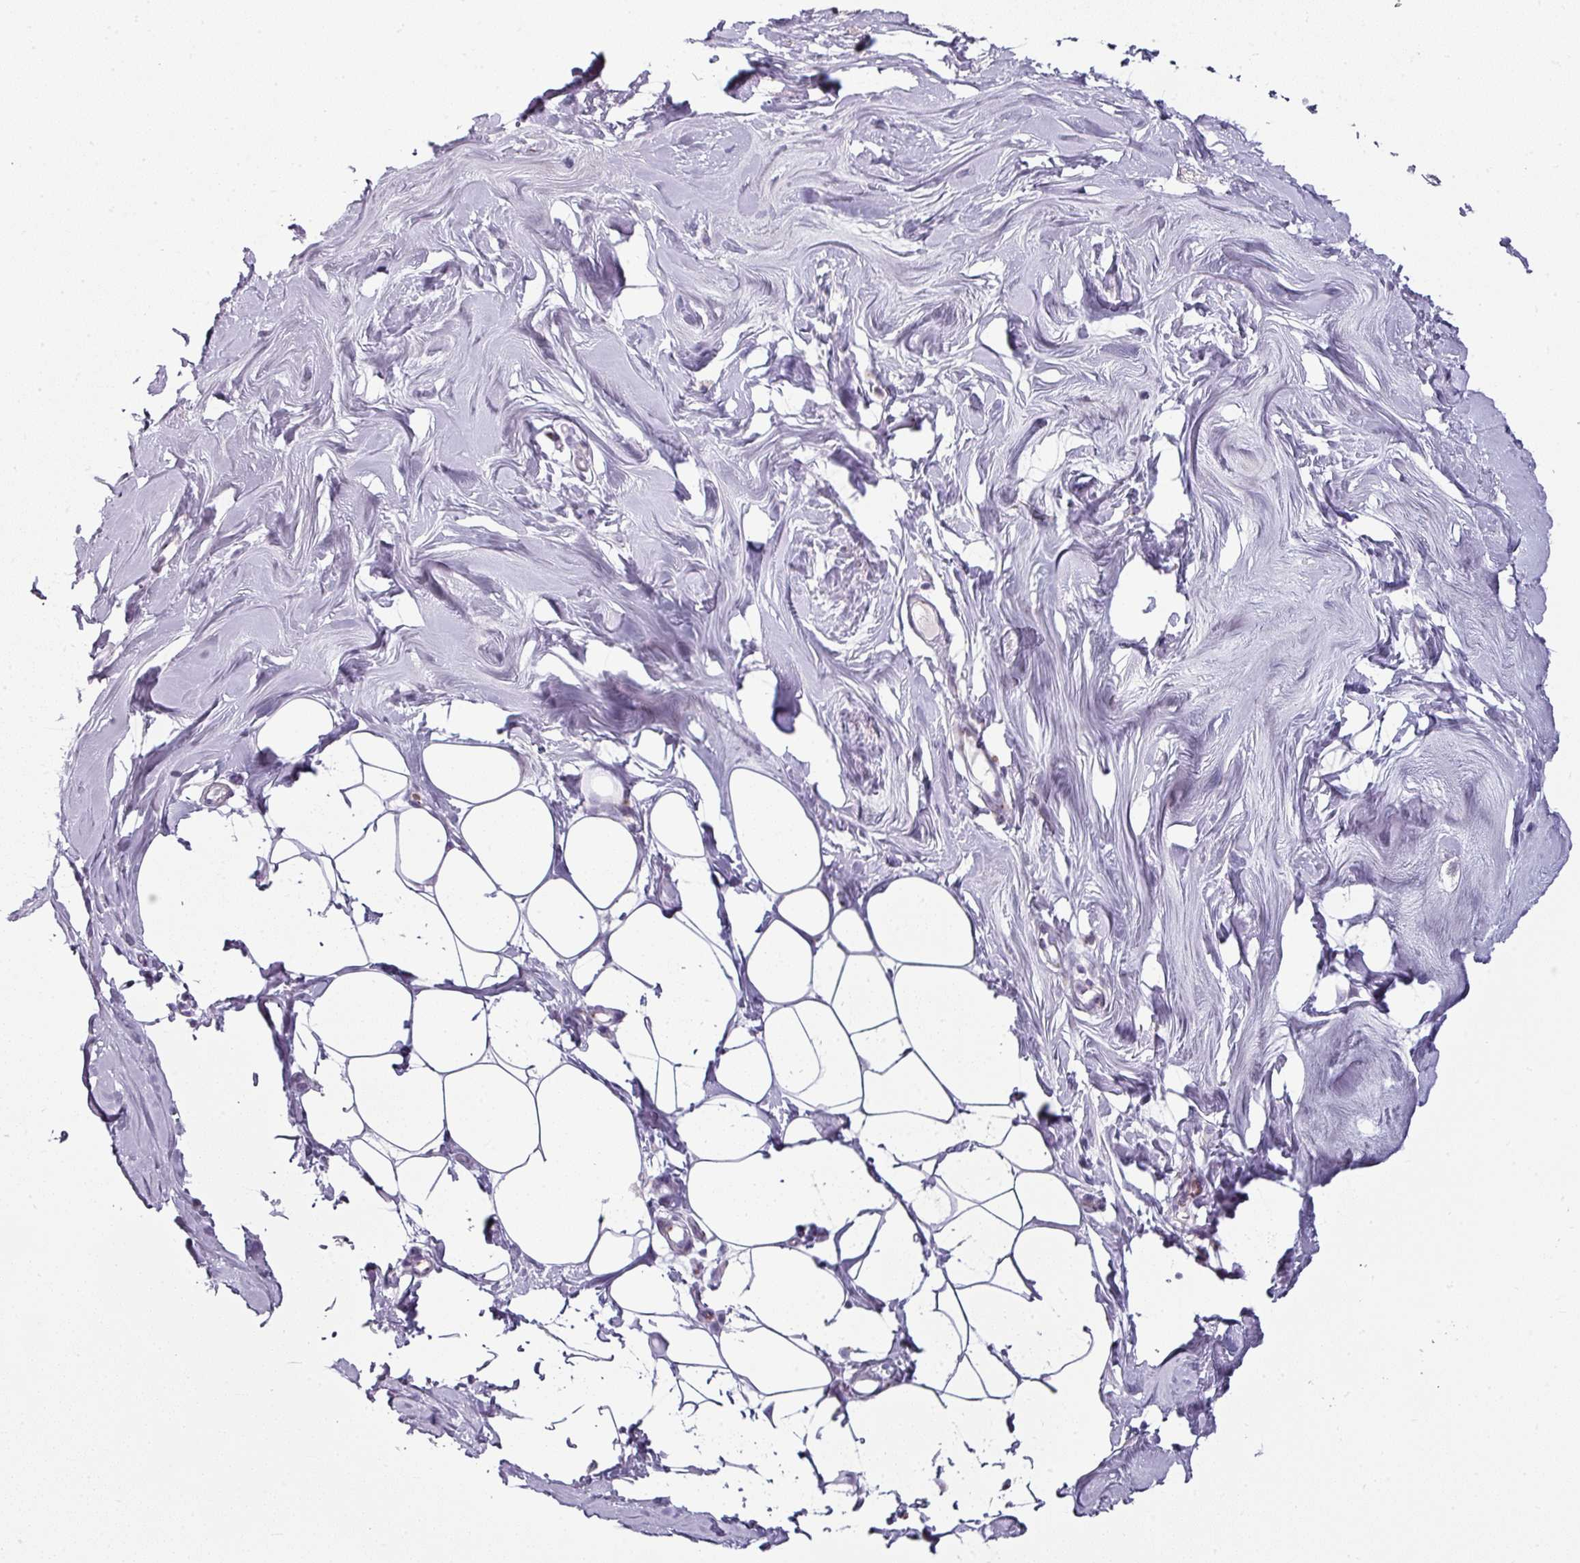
{"staining": {"intensity": "negative", "quantity": "none", "location": "none"}, "tissue": "breast", "cell_type": "Adipocytes", "image_type": "normal", "snomed": [{"axis": "morphology", "description": "Normal tissue, NOS"}, {"axis": "topography", "description": "Breast"}], "caption": "Immunohistochemical staining of unremarkable human breast exhibits no significant positivity in adipocytes. Brightfield microscopy of immunohistochemistry (IHC) stained with DAB (brown) and hematoxylin (blue), captured at high magnification.", "gene": "SYT8", "patient": {"sex": "female", "age": 27}}